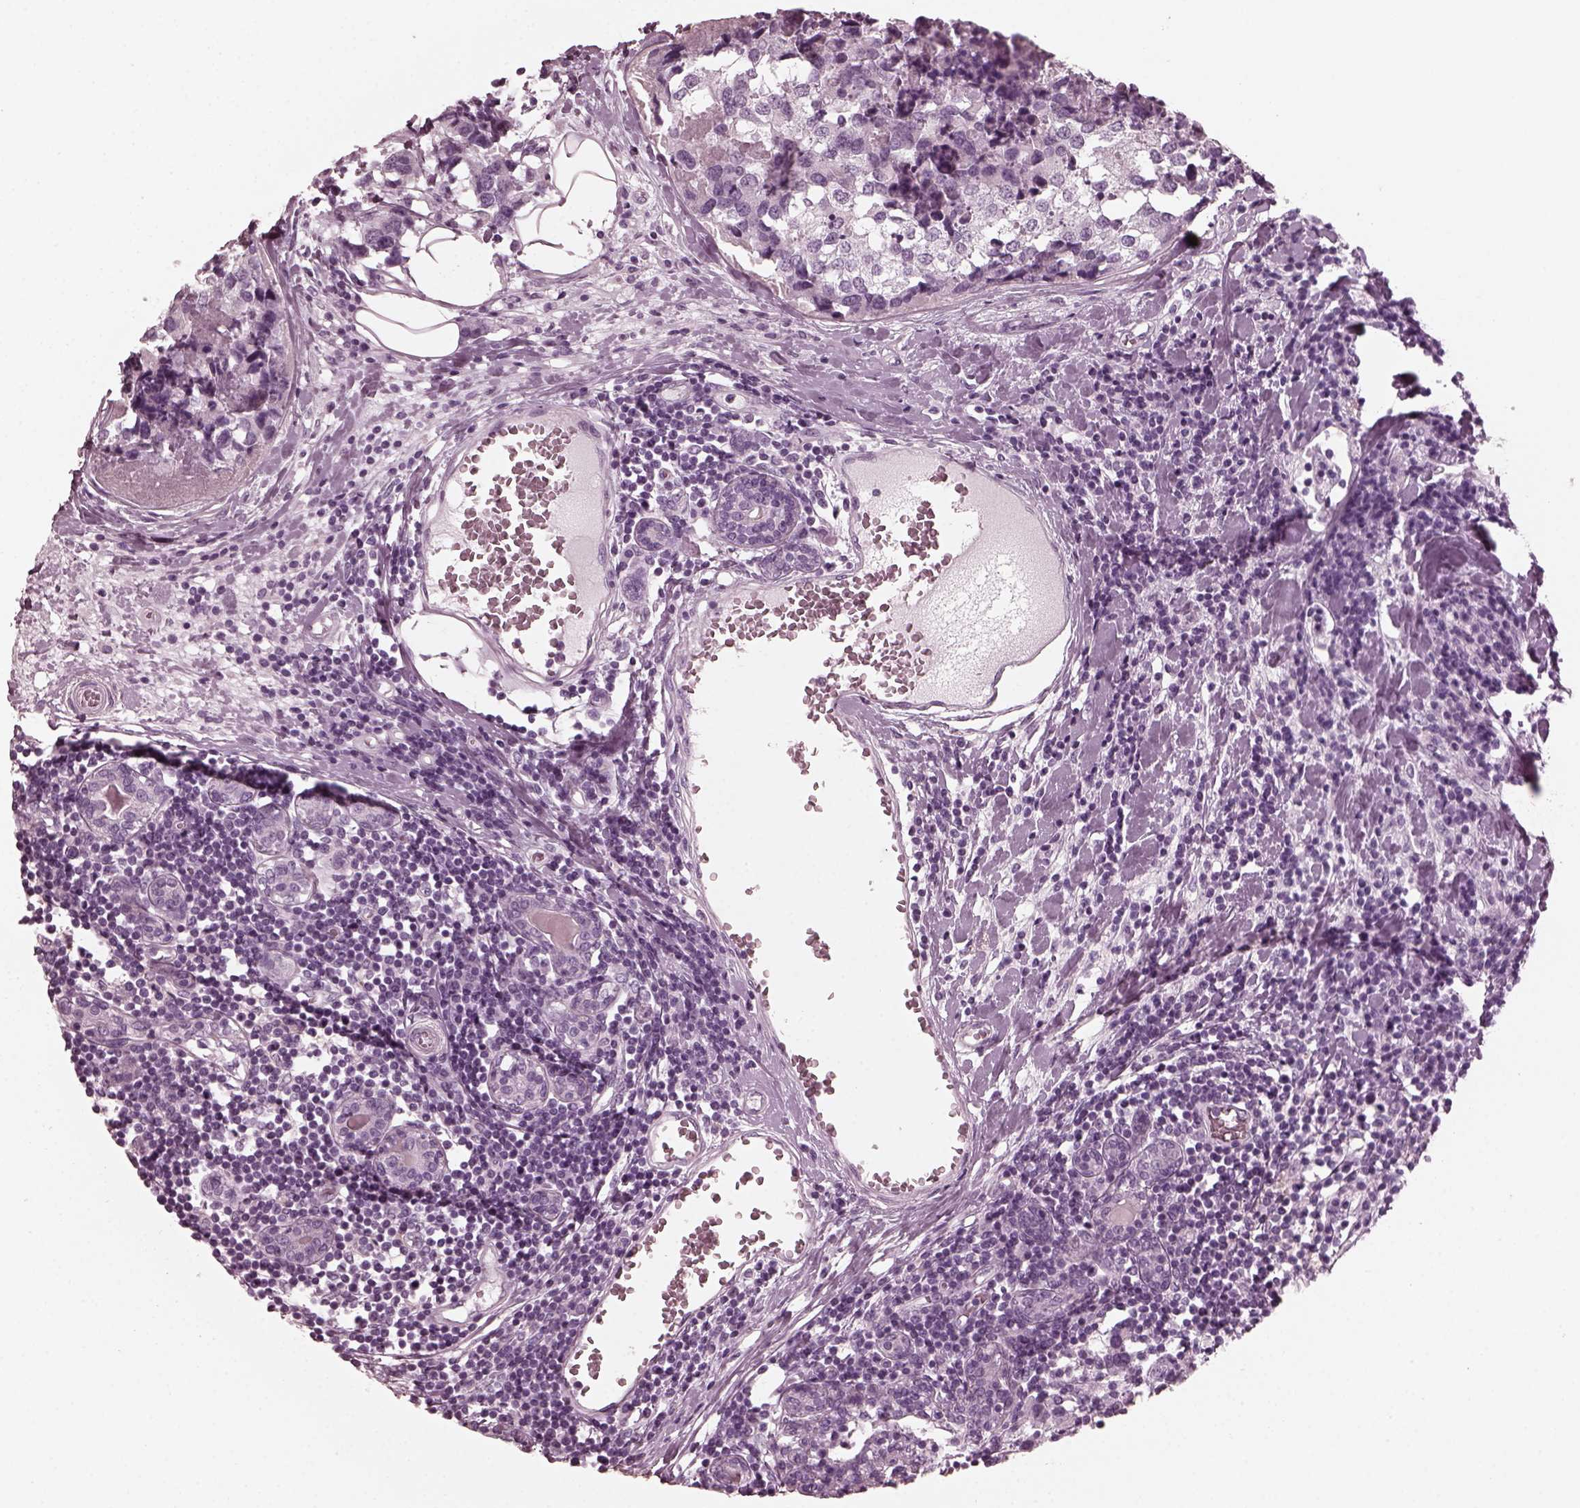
{"staining": {"intensity": "negative", "quantity": "none", "location": "none"}, "tissue": "breast cancer", "cell_type": "Tumor cells", "image_type": "cancer", "snomed": [{"axis": "morphology", "description": "Lobular carcinoma"}, {"axis": "topography", "description": "Breast"}], "caption": "The image exhibits no significant expression in tumor cells of breast cancer (lobular carcinoma). The staining is performed using DAB brown chromogen with nuclei counter-stained in using hematoxylin.", "gene": "GRM6", "patient": {"sex": "female", "age": 59}}